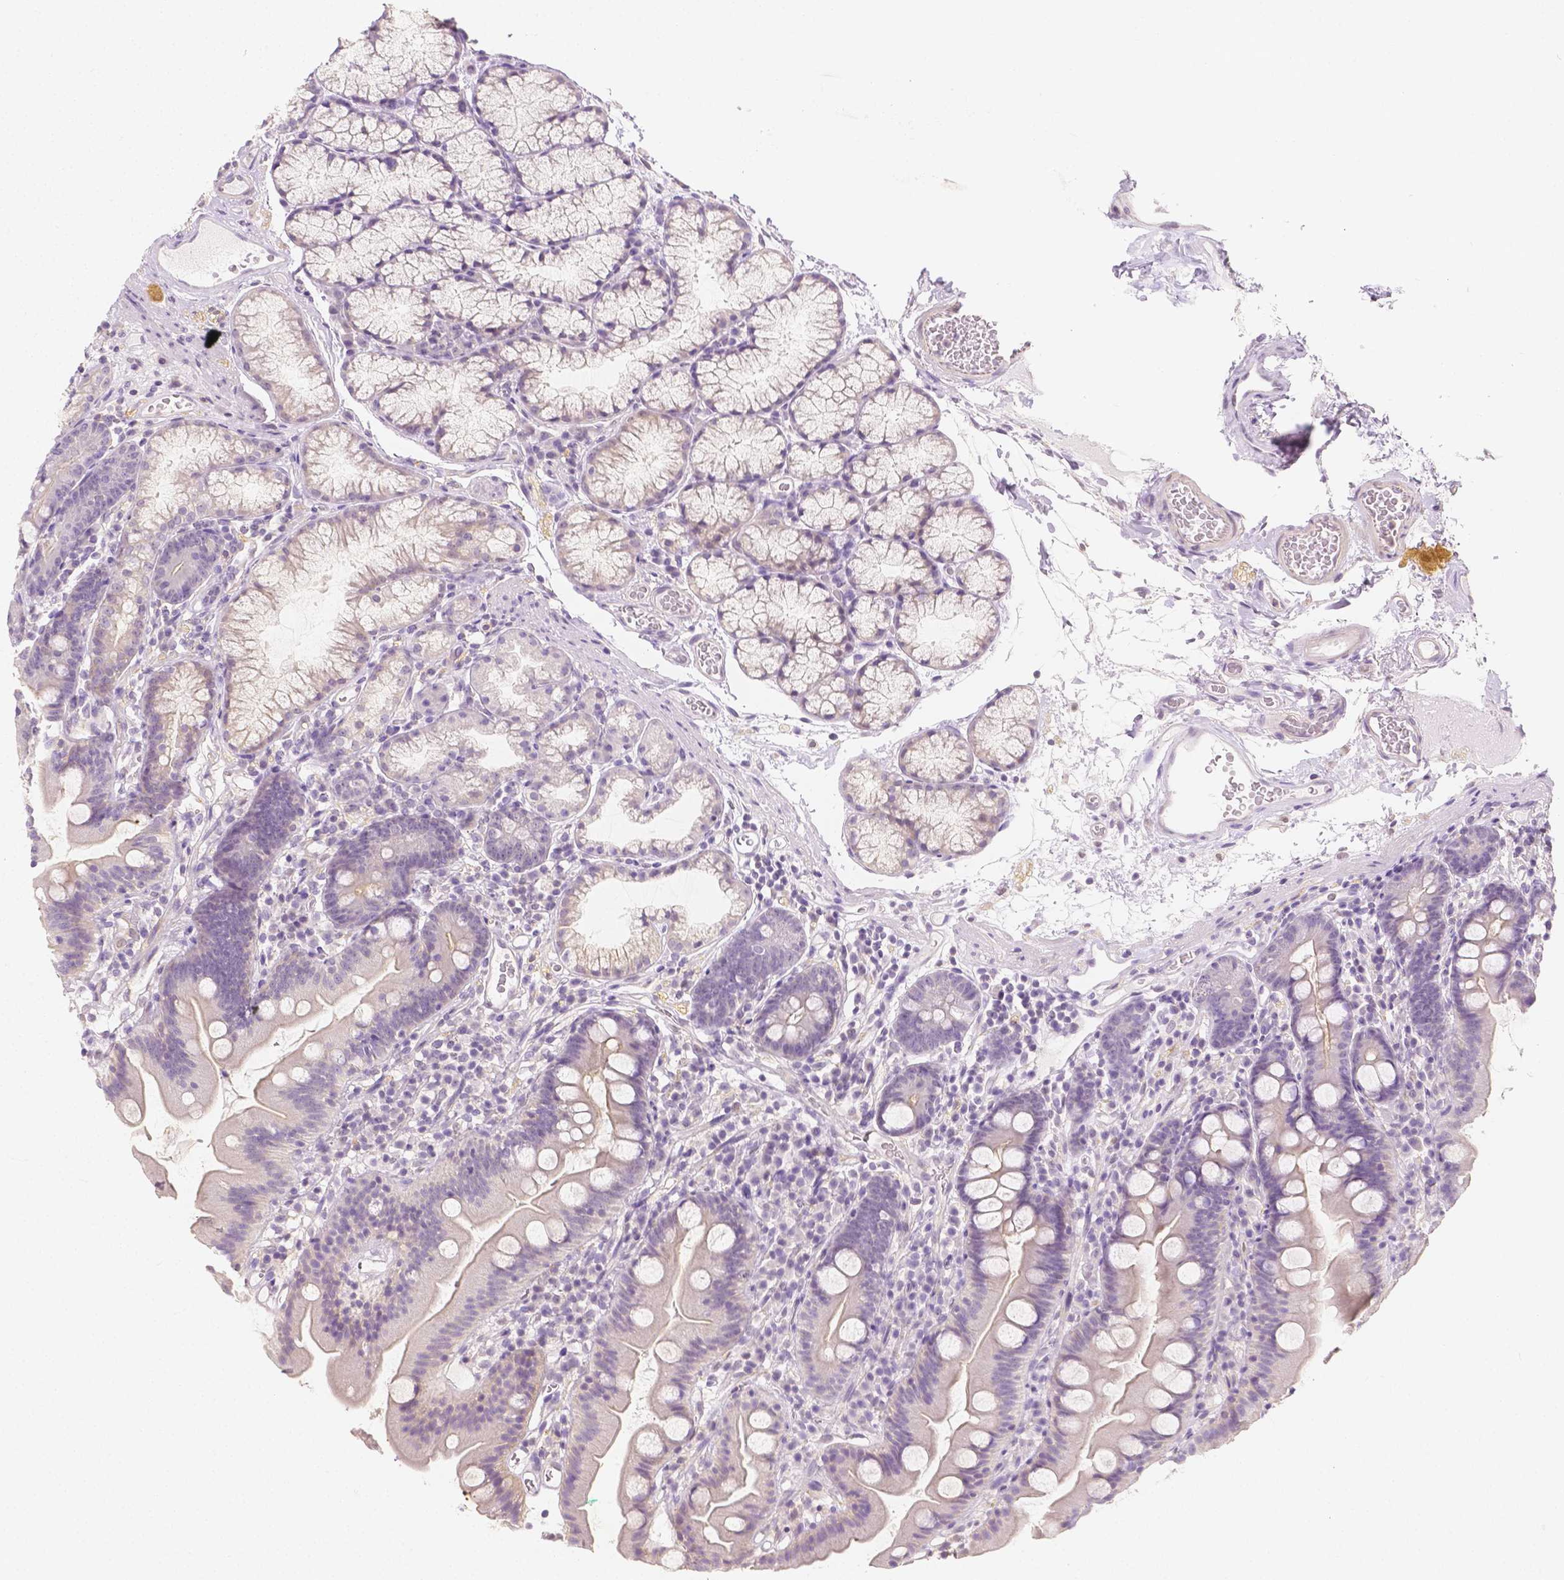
{"staining": {"intensity": "weak", "quantity": "<25%", "location": "cytoplasmic/membranous"}, "tissue": "duodenum", "cell_type": "Glandular cells", "image_type": "normal", "snomed": [{"axis": "morphology", "description": "Normal tissue, NOS"}, {"axis": "topography", "description": "Duodenum"}], "caption": "Immunohistochemistry histopathology image of normal duodenum stained for a protein (brown), which reveals no expression in glandular cells.", "gene": "SGTB", "patient": {"sex": "female", "age": 67}}